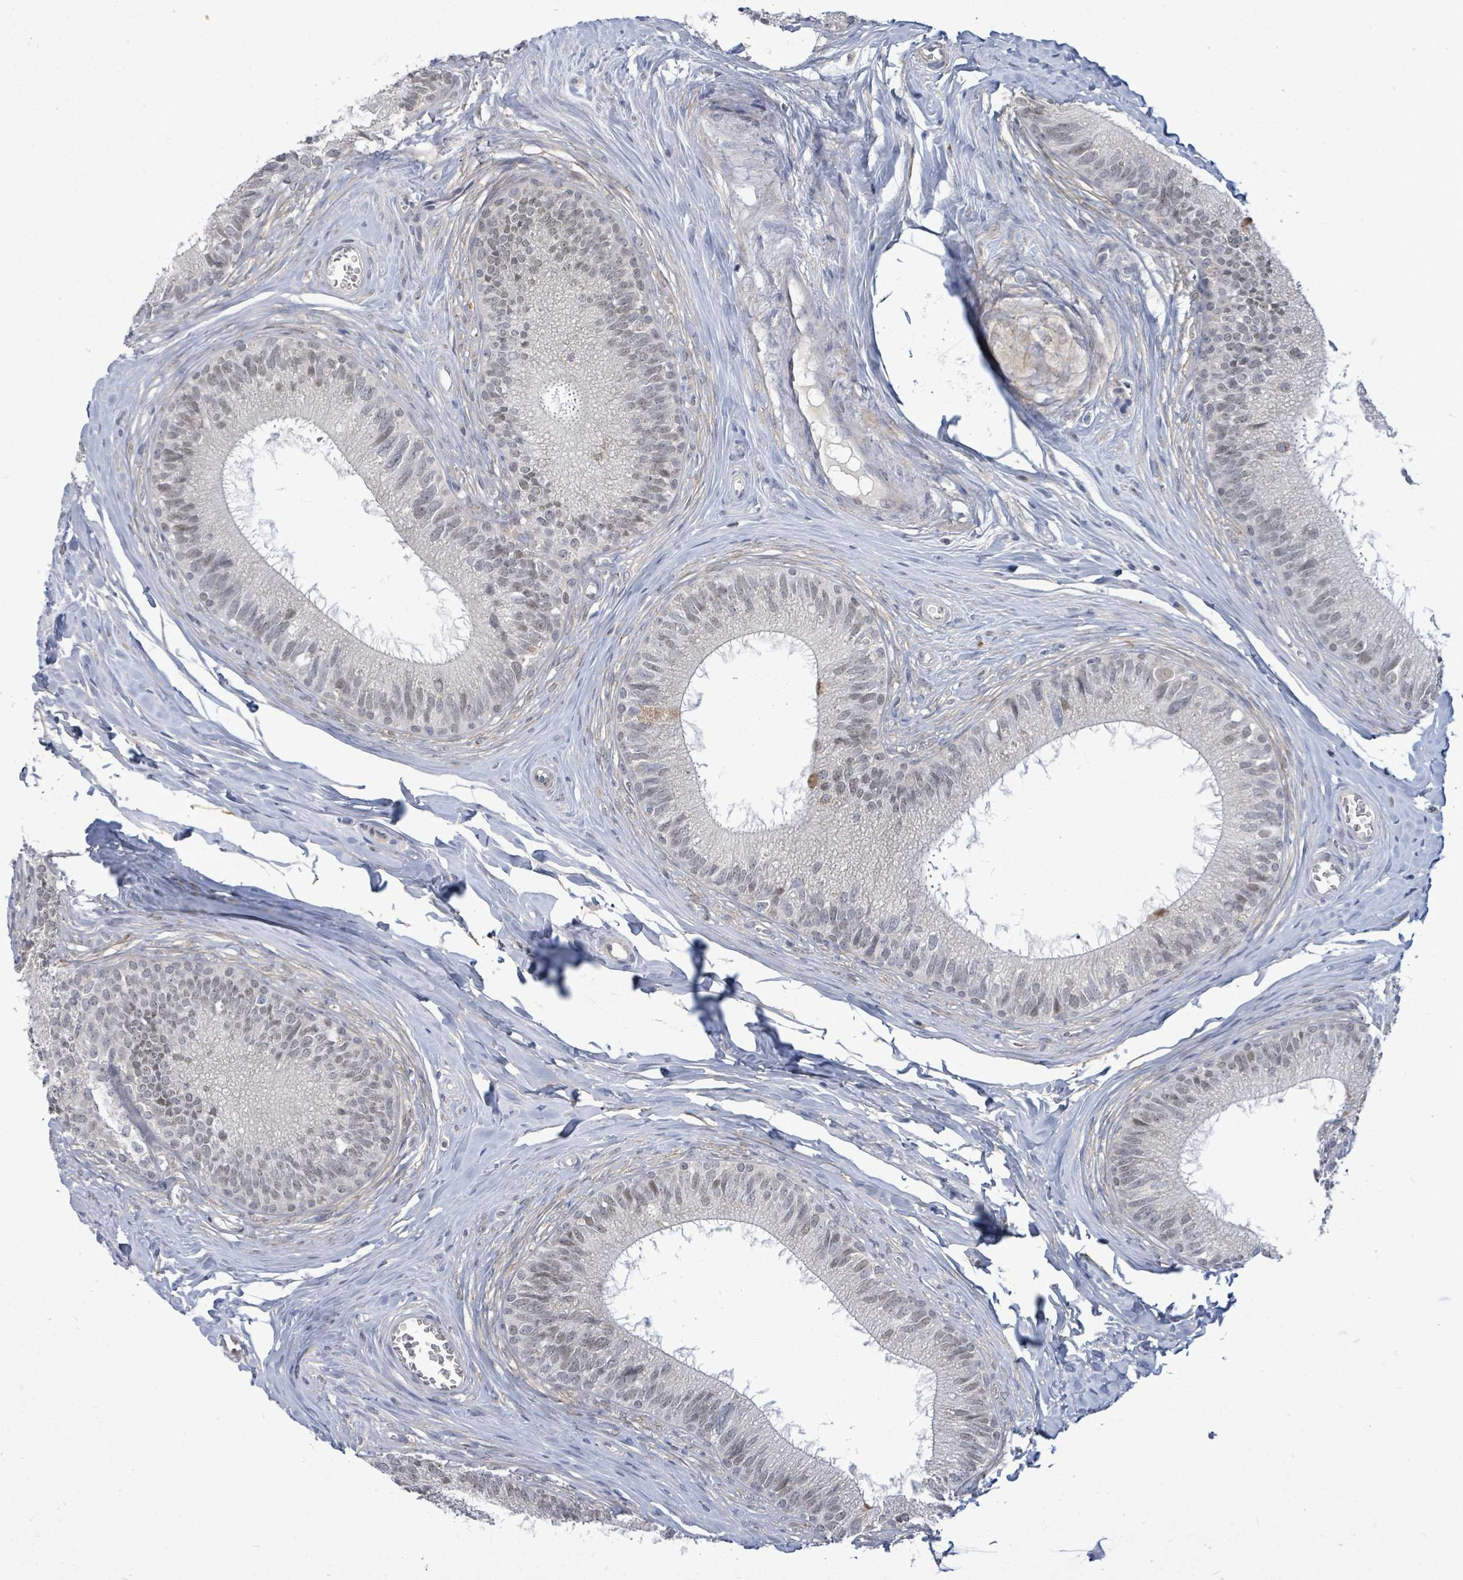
{"staining": {"intensity": "weak", "quantity": "25%-75%", "location": "nuclear"}, "tissue": "epididymis", "cell_type": "Glandular cells", "image_type": "normal", "snomed": [{"axis": "morphology", "description": "Normal tissue, NOS"}, {"axis": "topography", "description": "Epididymis"}], "caption": "Glandular cells exhibit weak nuclear staining in about 25%-75% of cells in benign epididymis.", "gene": "ZFPM1", "patient": {"sex": "male", "age": 33}}